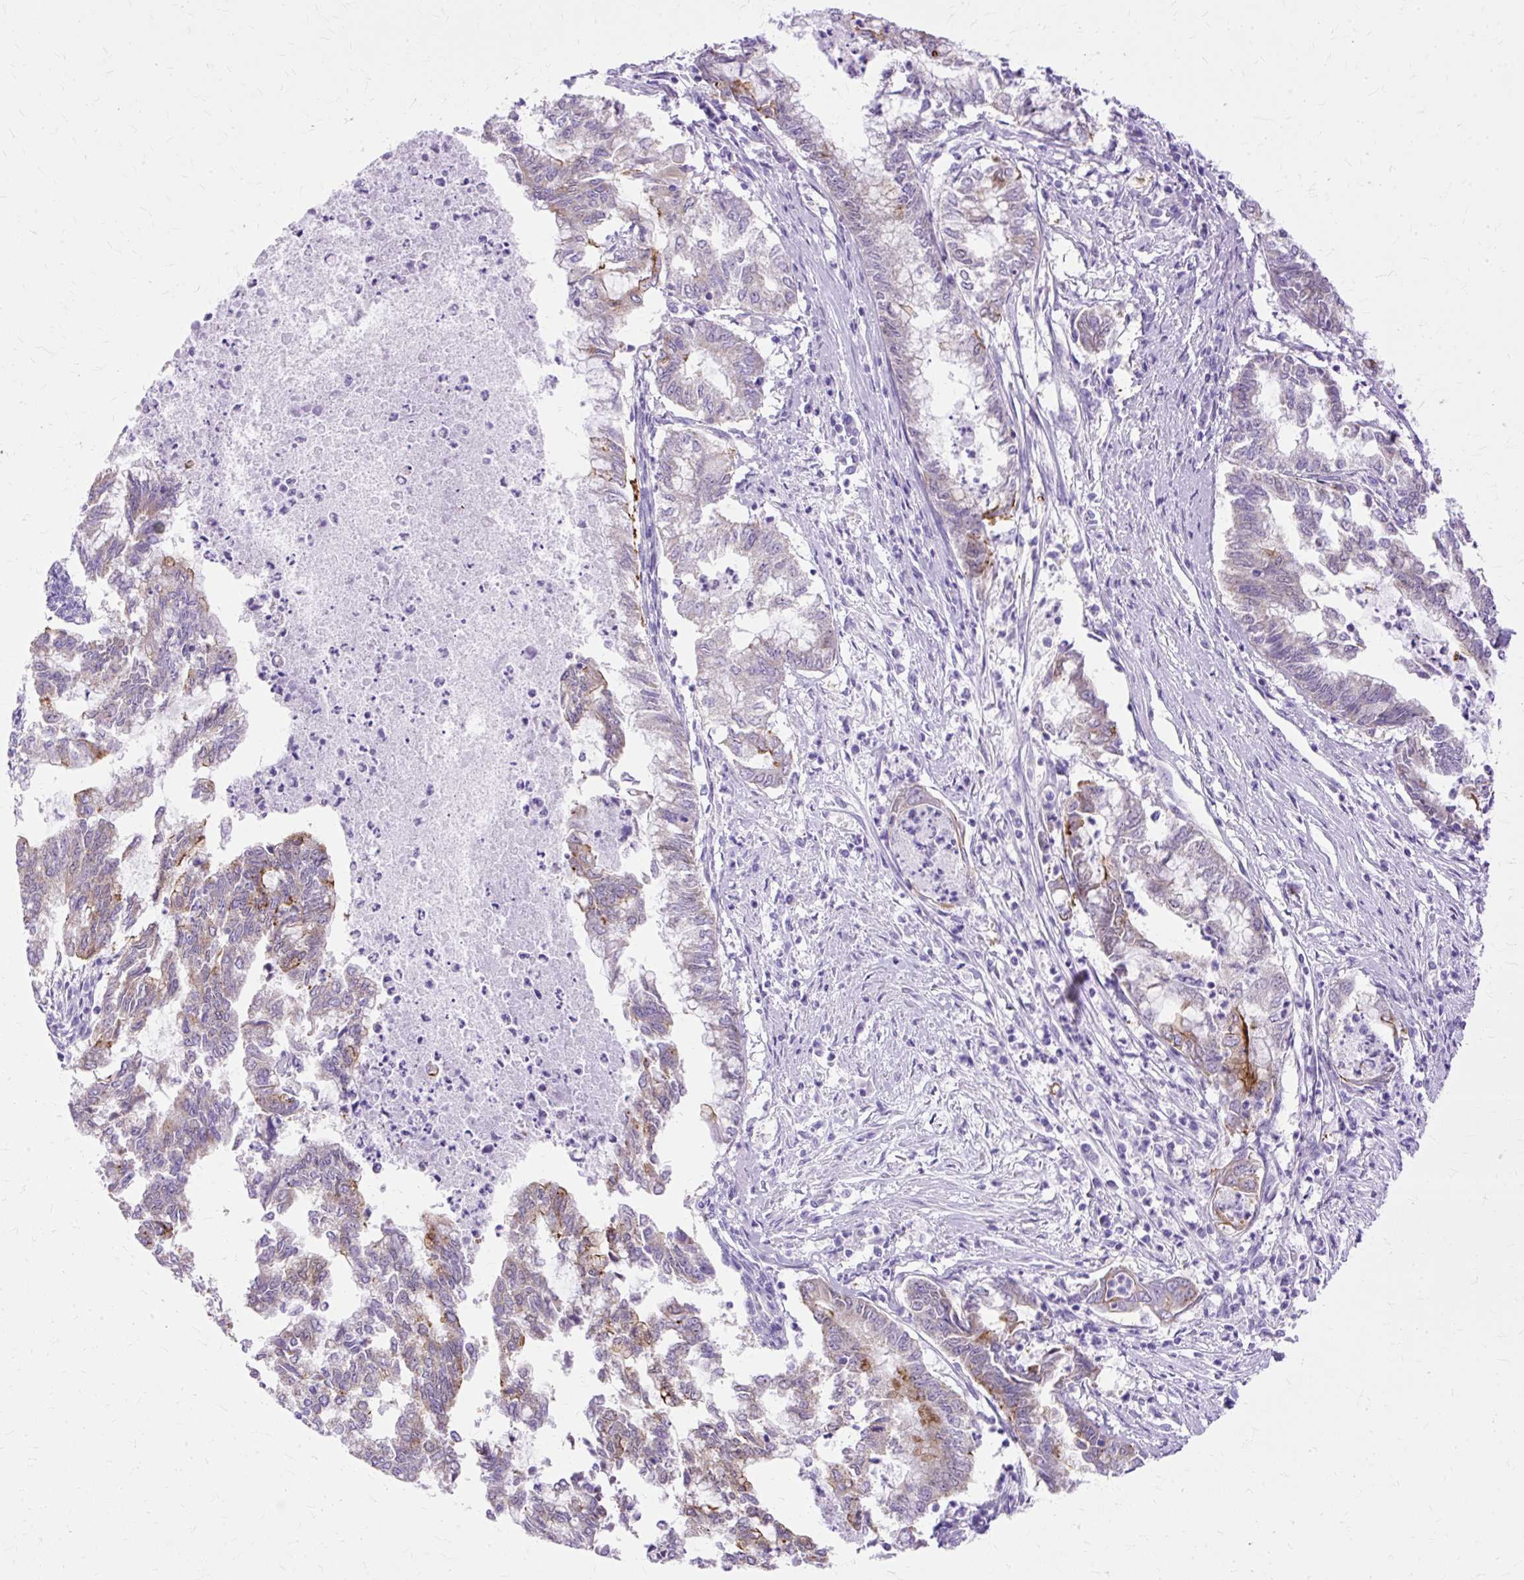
{"staining": {"intensity": "weak", "quantity": "<25%", "location": "cytoplasmic/membranous"}, "tissue": "endometrial cancer", "cell_type": "Tumor cells", "image_type": "cancer", "snomed": [{"axis": "morphology", "description": "Adenocarcinoma, NOS"}, {"axis": "topography", "description": "Endometrium"}], "caption": "Immunohistochemistry photomicrograph of neoplastic tissue: human endometrial adenocarcinoma stained with DAB (3,3'-diaminobenzidine) reveals no significant protein positivity in tumor cells.", "gene": "MYO6", "patient": {"sex": "female", "age": 79}}